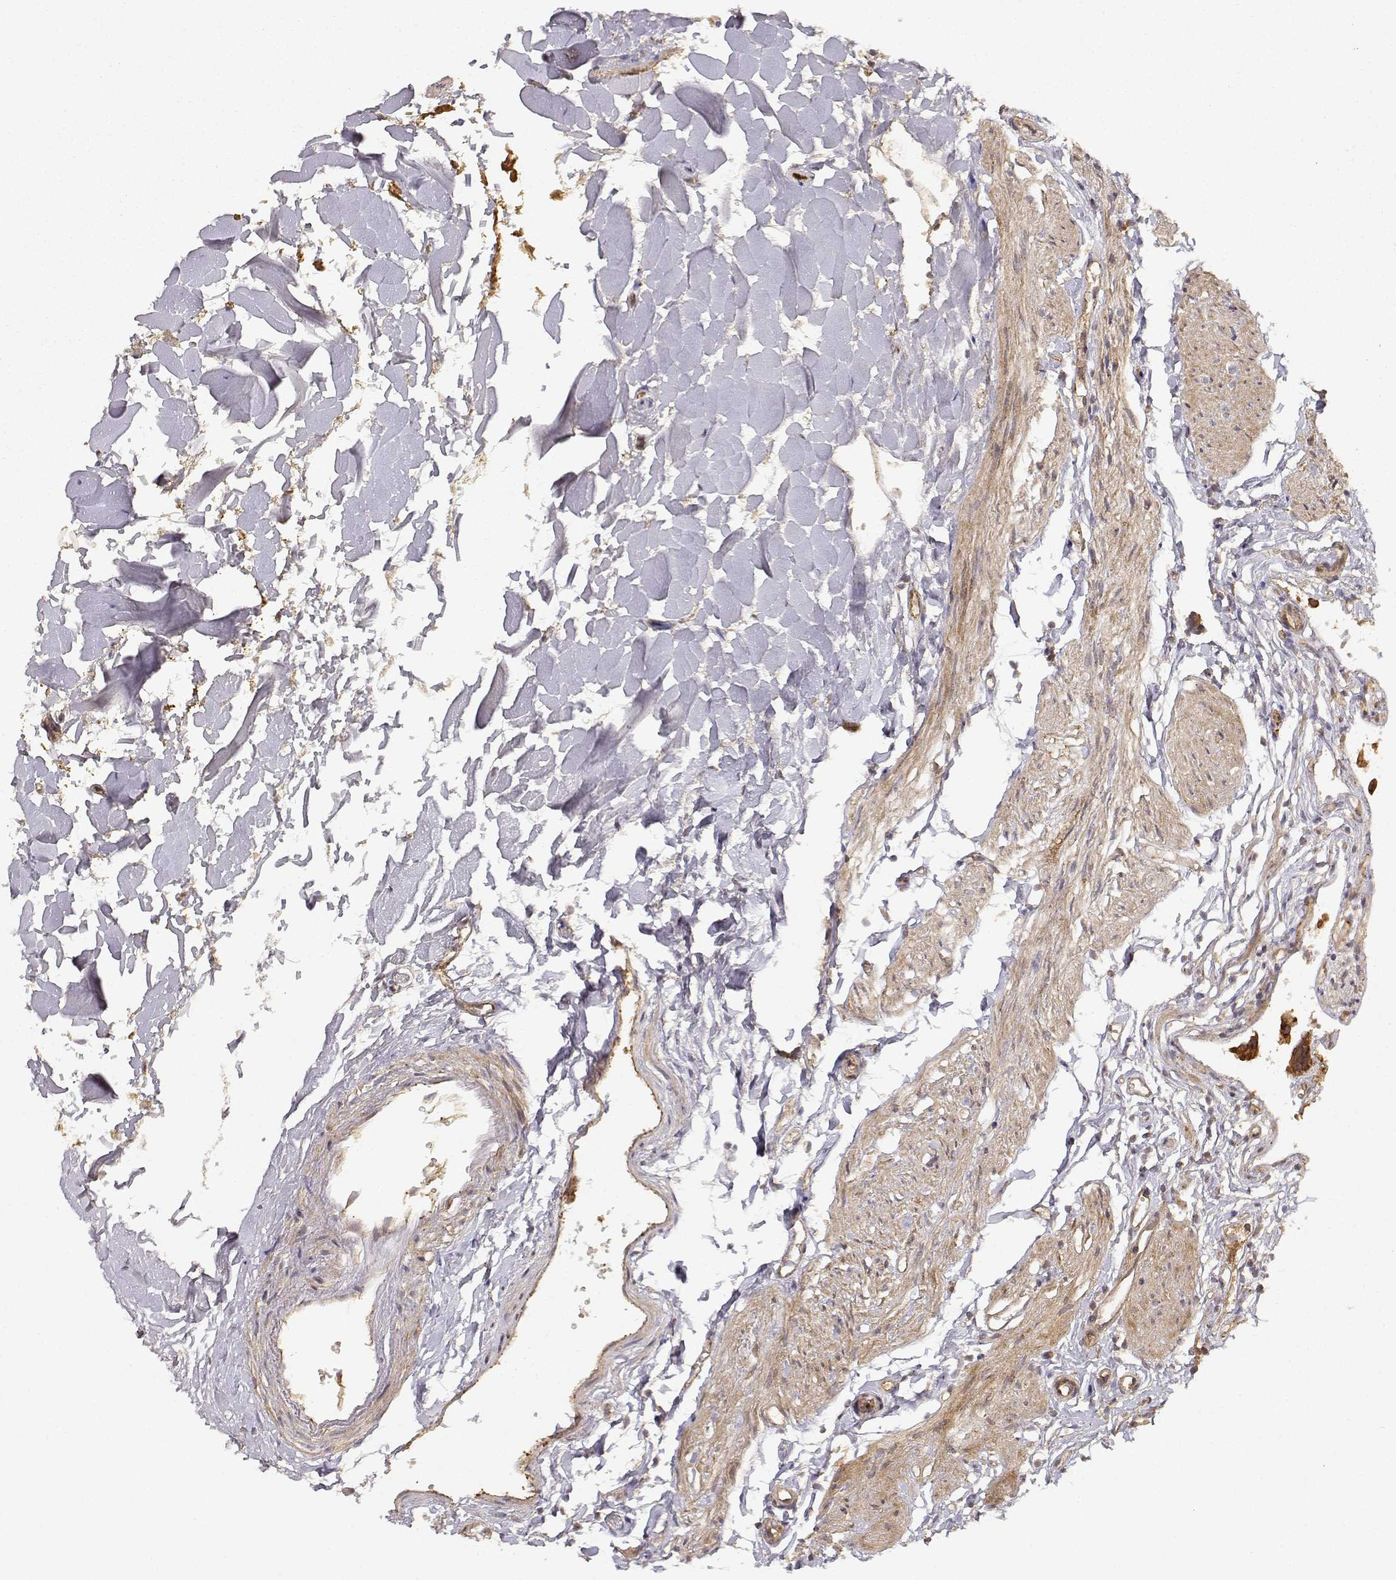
{"staining": {"intensity": "strong", "quantity": ">75%", "location": "cytoplasmic/membranous"}, "tissue": "gallbladder", "cell_type": "Glandular cells", "image_type": "normal", "snomed": [{"axis": "morphology", "description": "Normal tissue, NOS"}, {"axis": "topography", "description": "Gallbladder"}], "caption": "IHC histopathology image of normal gallbladder stained for a protein (brown), which shows high levels of strong cytoplasmic/membranous staining in about >75% of glandular cells.", "gene": "CDK5RAP2", "patient": {"sex": "female", "age": 47}}